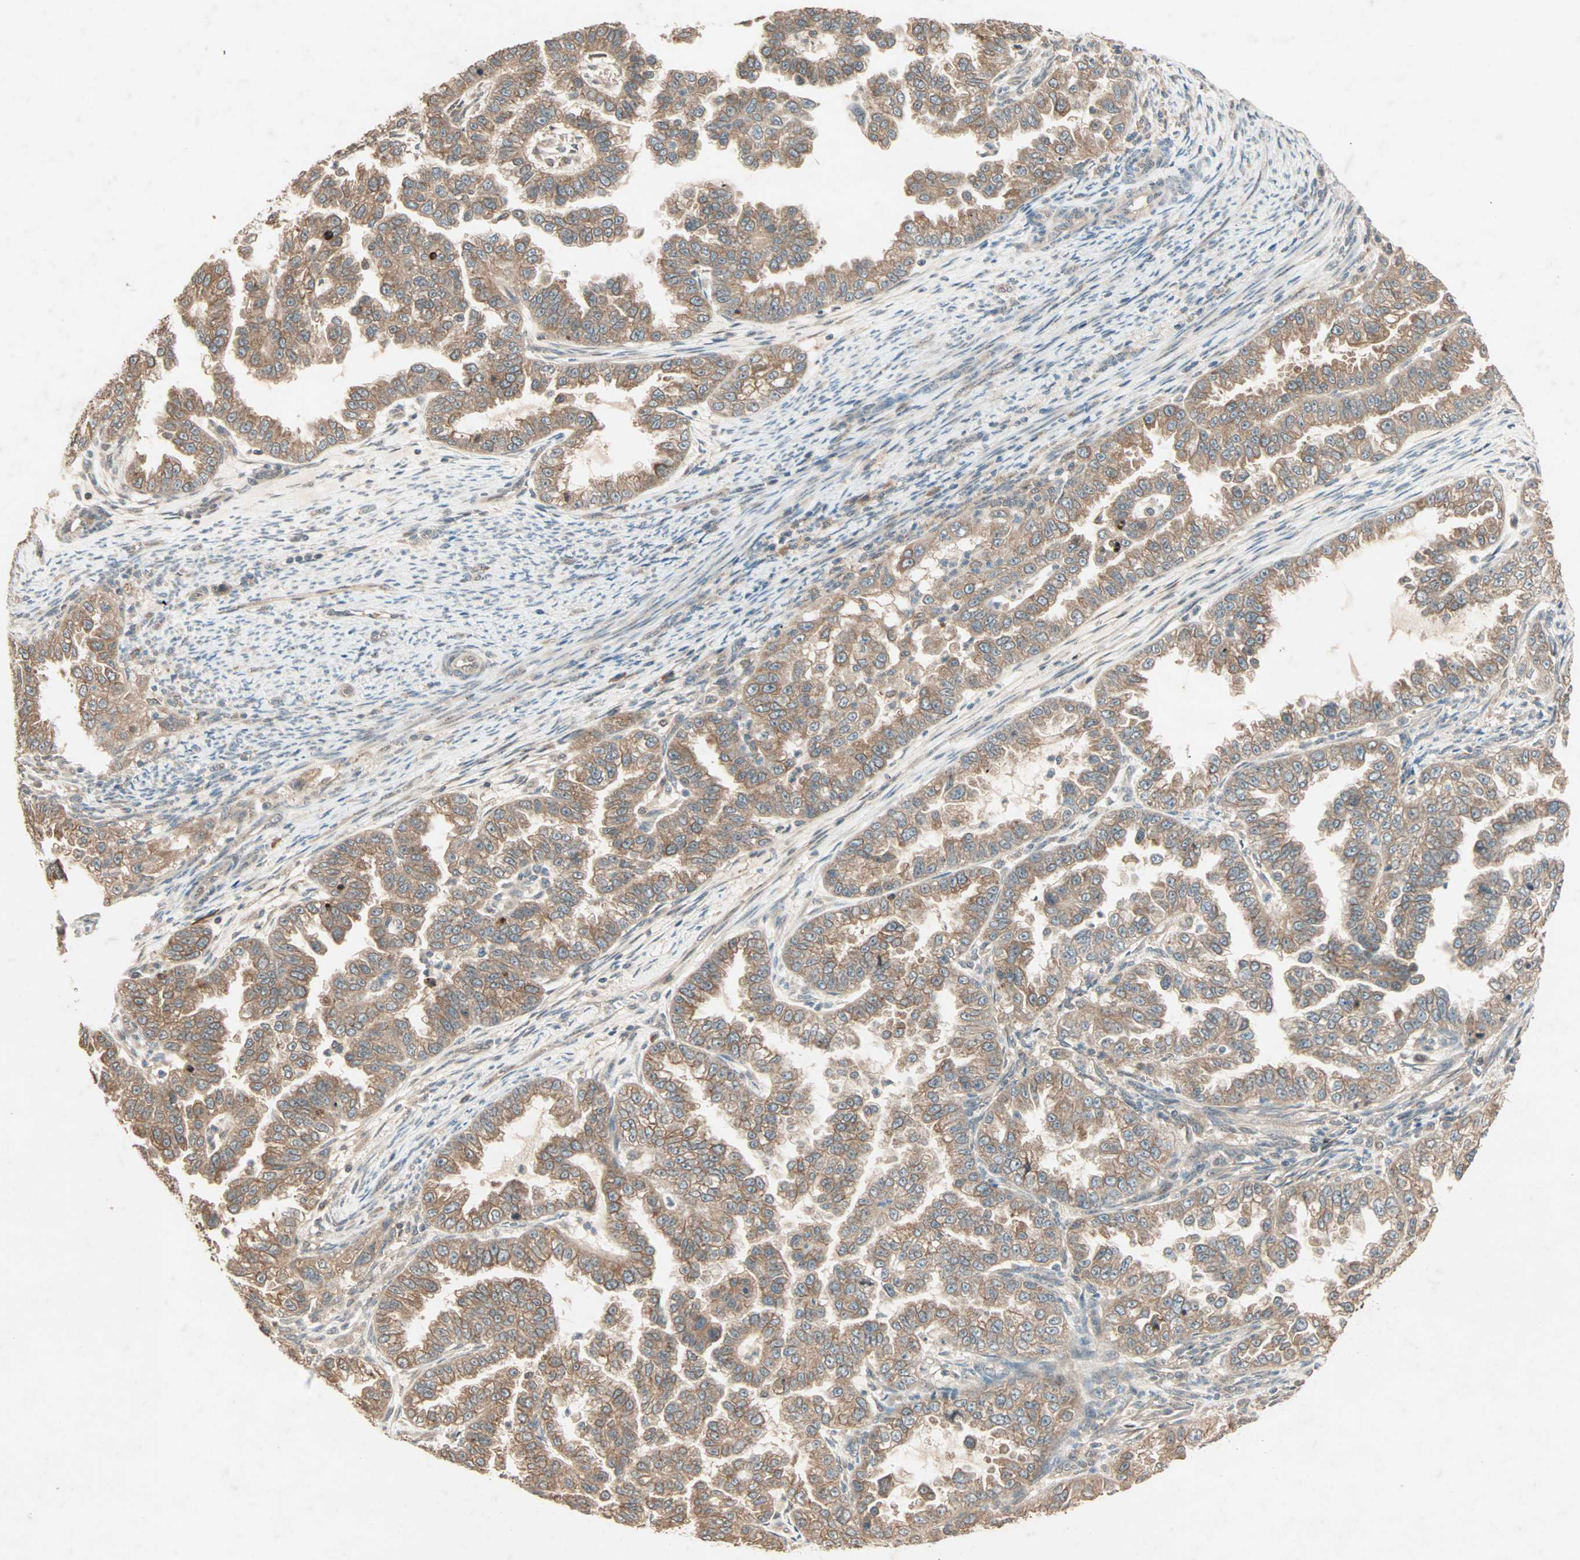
{"staining": {"intensity": "moderate", "quantity": ">75%", "location": "cytoplasmic/membranous"}, "tissue": "endometrial cancer", "cell_type": "Tumor cells", "image_type": "cancer", "snomed": [{"axis": "morphology", "description": "Adenocarcinoma, NOS"}, {"axis": "topography", "description": "Endometrium"}], "caption": "This photomicrograph reveals immunohistochemistry (IHC) staining of endometrial cancer, with medium moderate cytoplasmic/membranous positivity in approximately >75% of tumor cells.", "gene": "TTF2", "patient": {"sex": "female", "age": 85}}